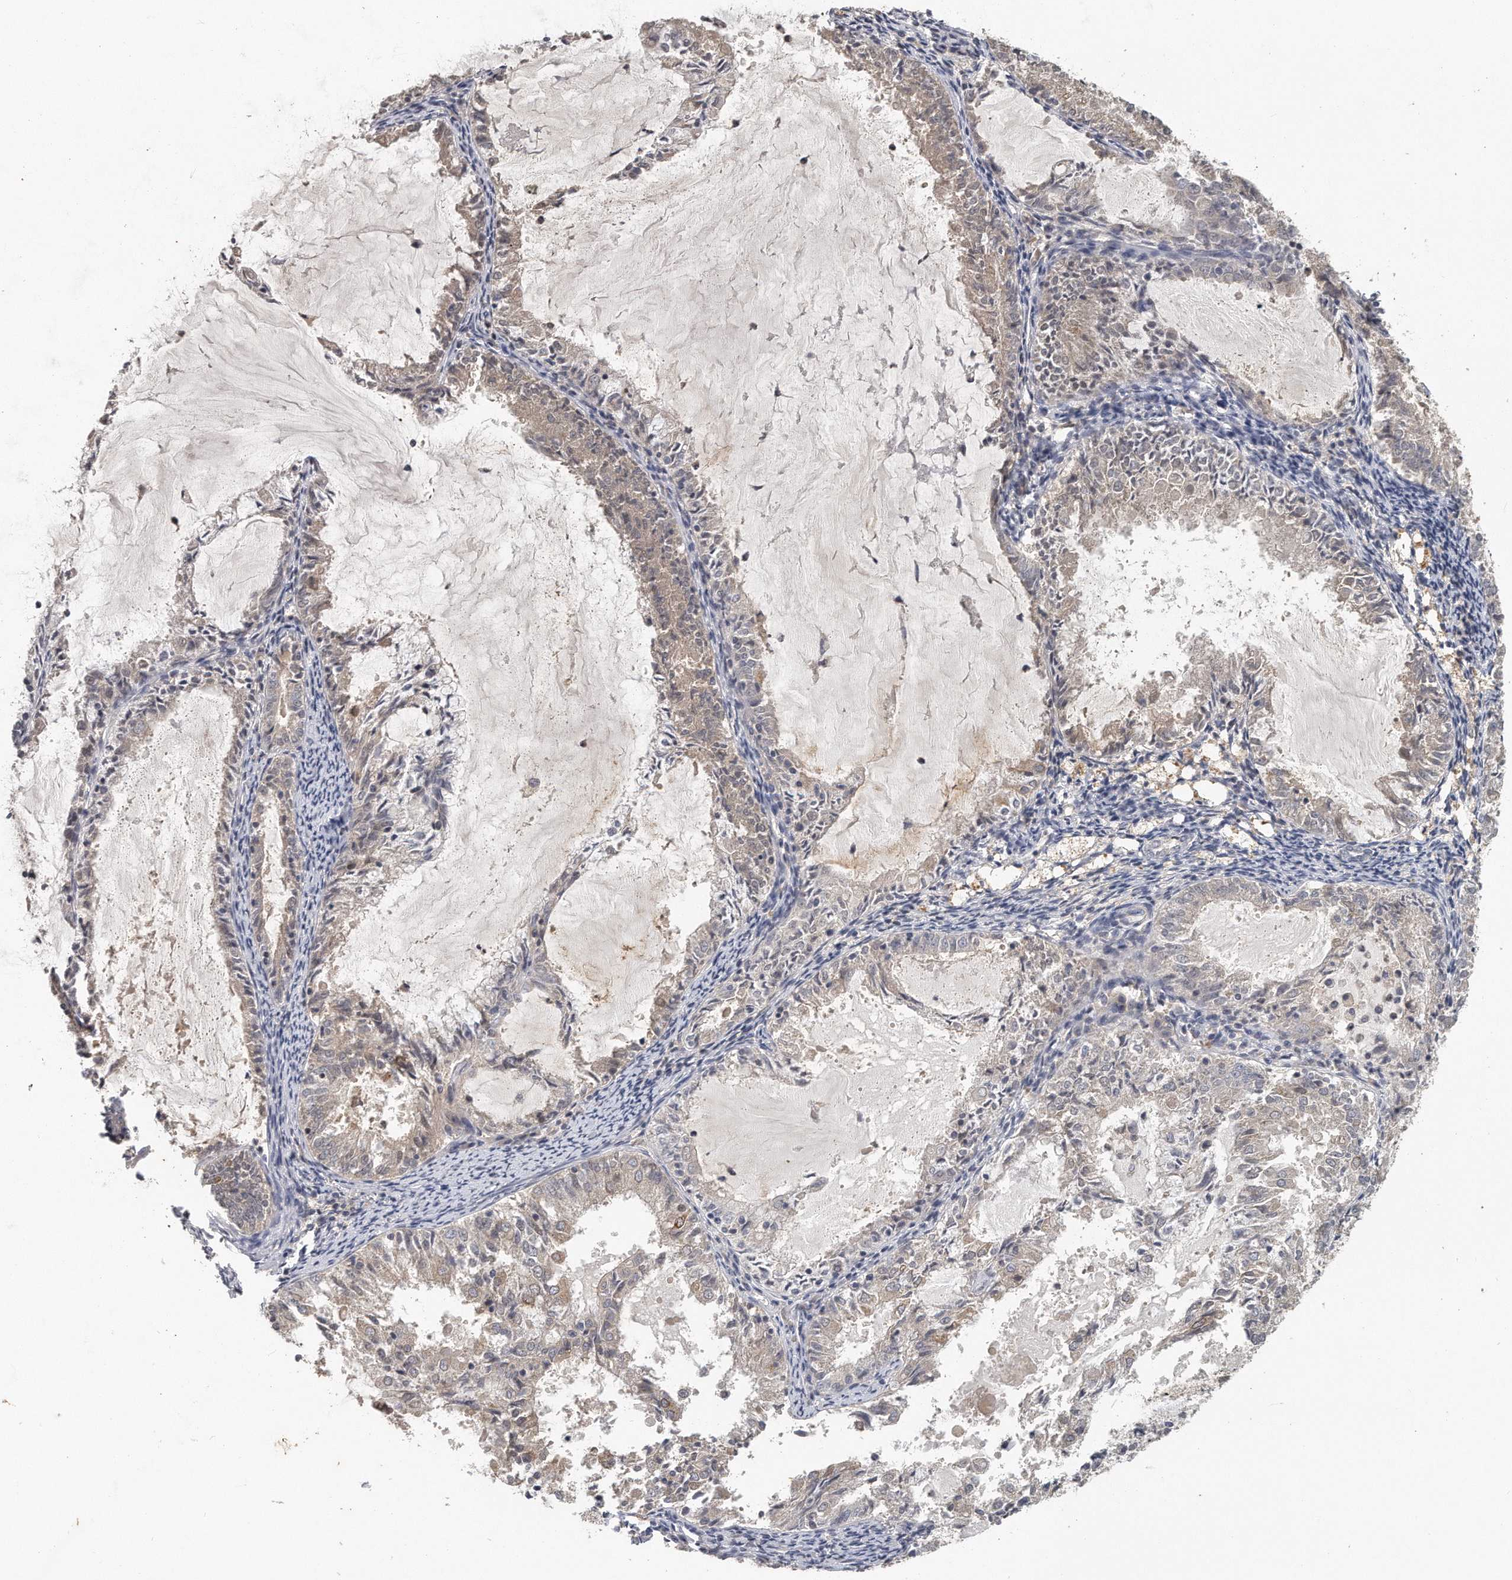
{"staining": {"intensity": "weak", "quantity": "<25%", "location": "cytoplasmic/membranous"}, "tissue": "endometrial cancer", "cell_type": "Tumor cells", "image_type": "cancer", "snomed": [{"axis": "morphology", "description": "Adenocarcinoma, NOS"}, {"axis": "topography", "description": "Endometrium"}], "caption": "The immunohistochemistry histopathology image has no significant staining in tumor cells of endometrial cancer tissue.", "gene": "TRAPPC14", "patient": {"sex": "female", "age": 57}}